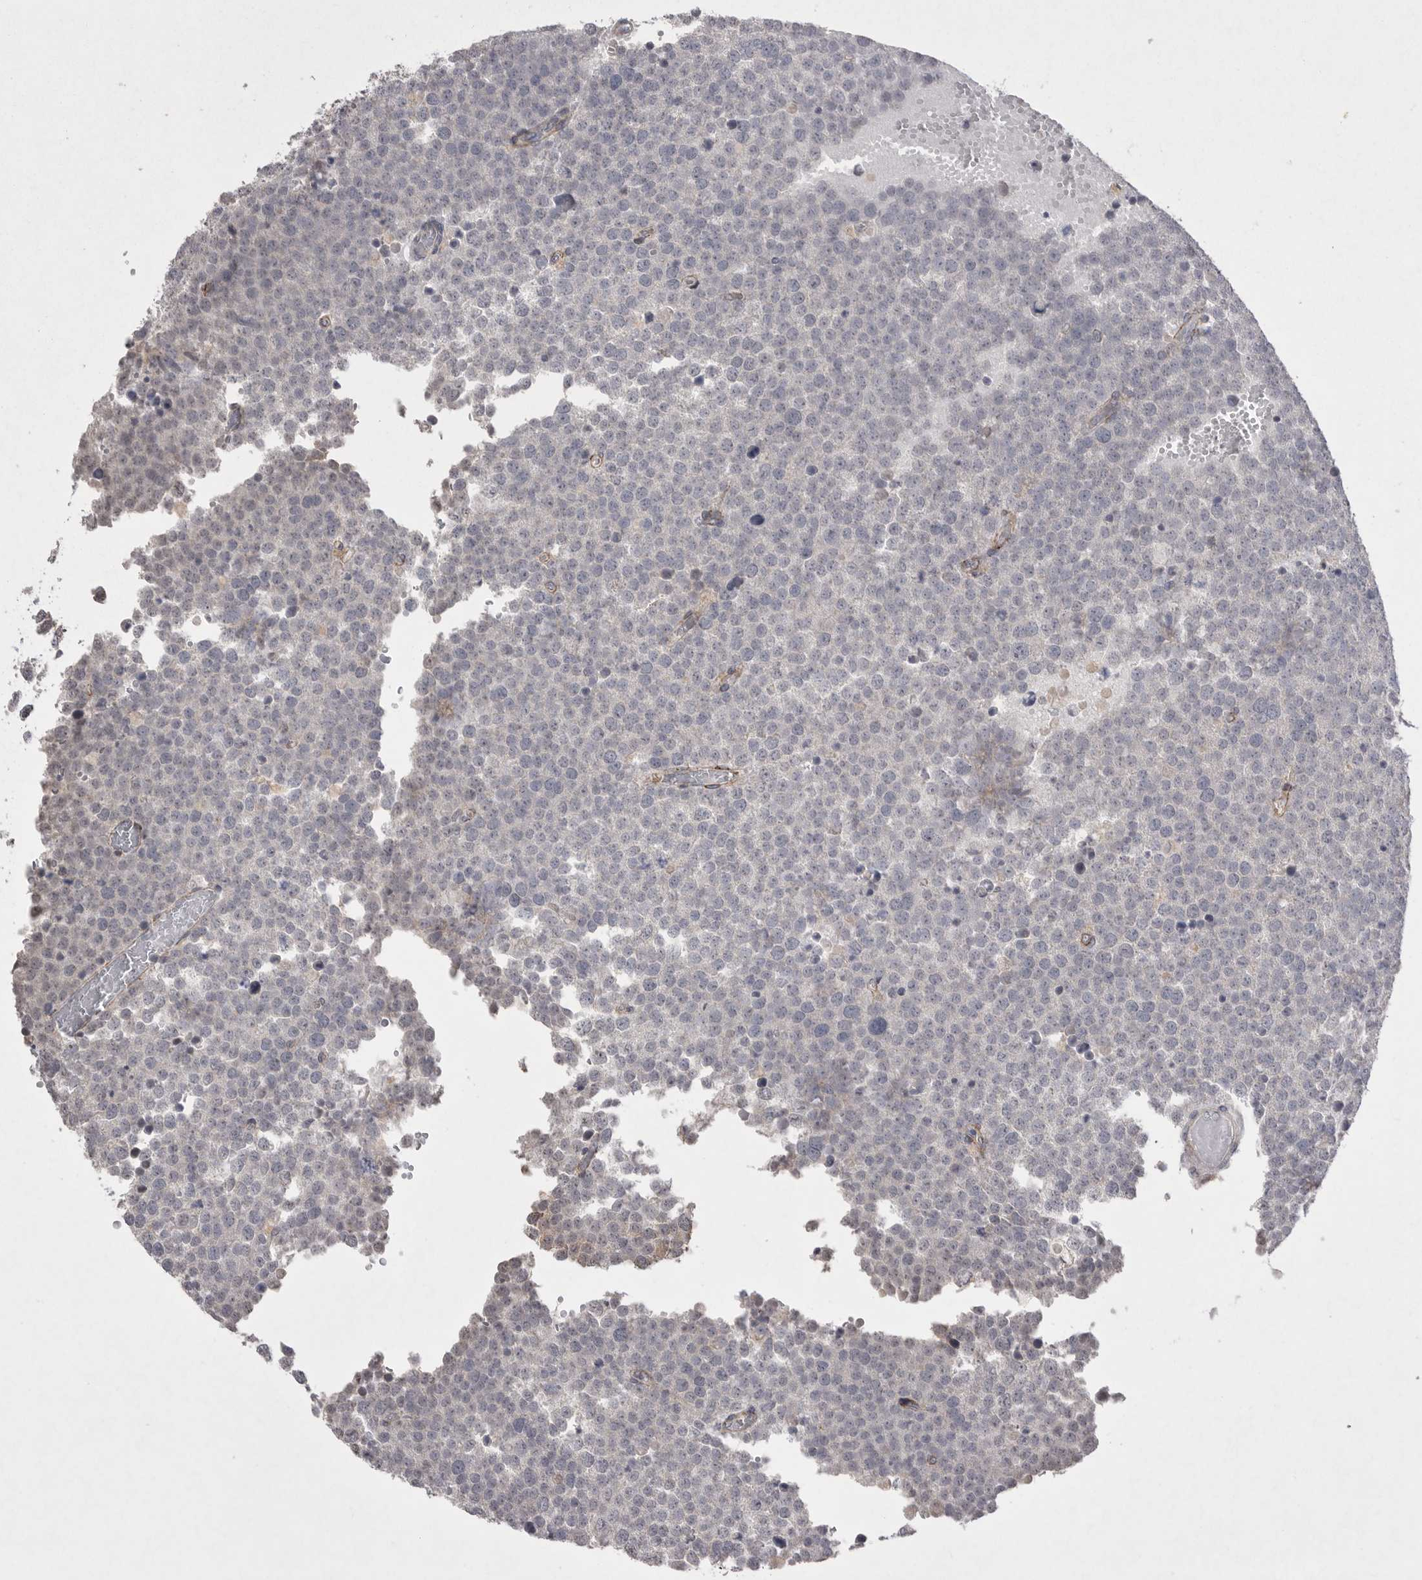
{"staining": {"intensity": "negative", "quantity": "none", "location": "none"}, "tissue": "testis cancer", "cell_type": "Tumor cells", "image_type": "cancer", "snomed": [{"axis": "morphology", "description": "Seminoma, NOS"}, {"axis": "topography", "description": "Testis"}], "caption": "Immunohistochemistry of testis seminoma reveals no positivity in tumor cells. (DAB immunohistochemistry (IHC) visualized using brightfield microscopy, high magnification).", "gene": "VANGL2", "patient": {"sex": "male", "age": 71}}